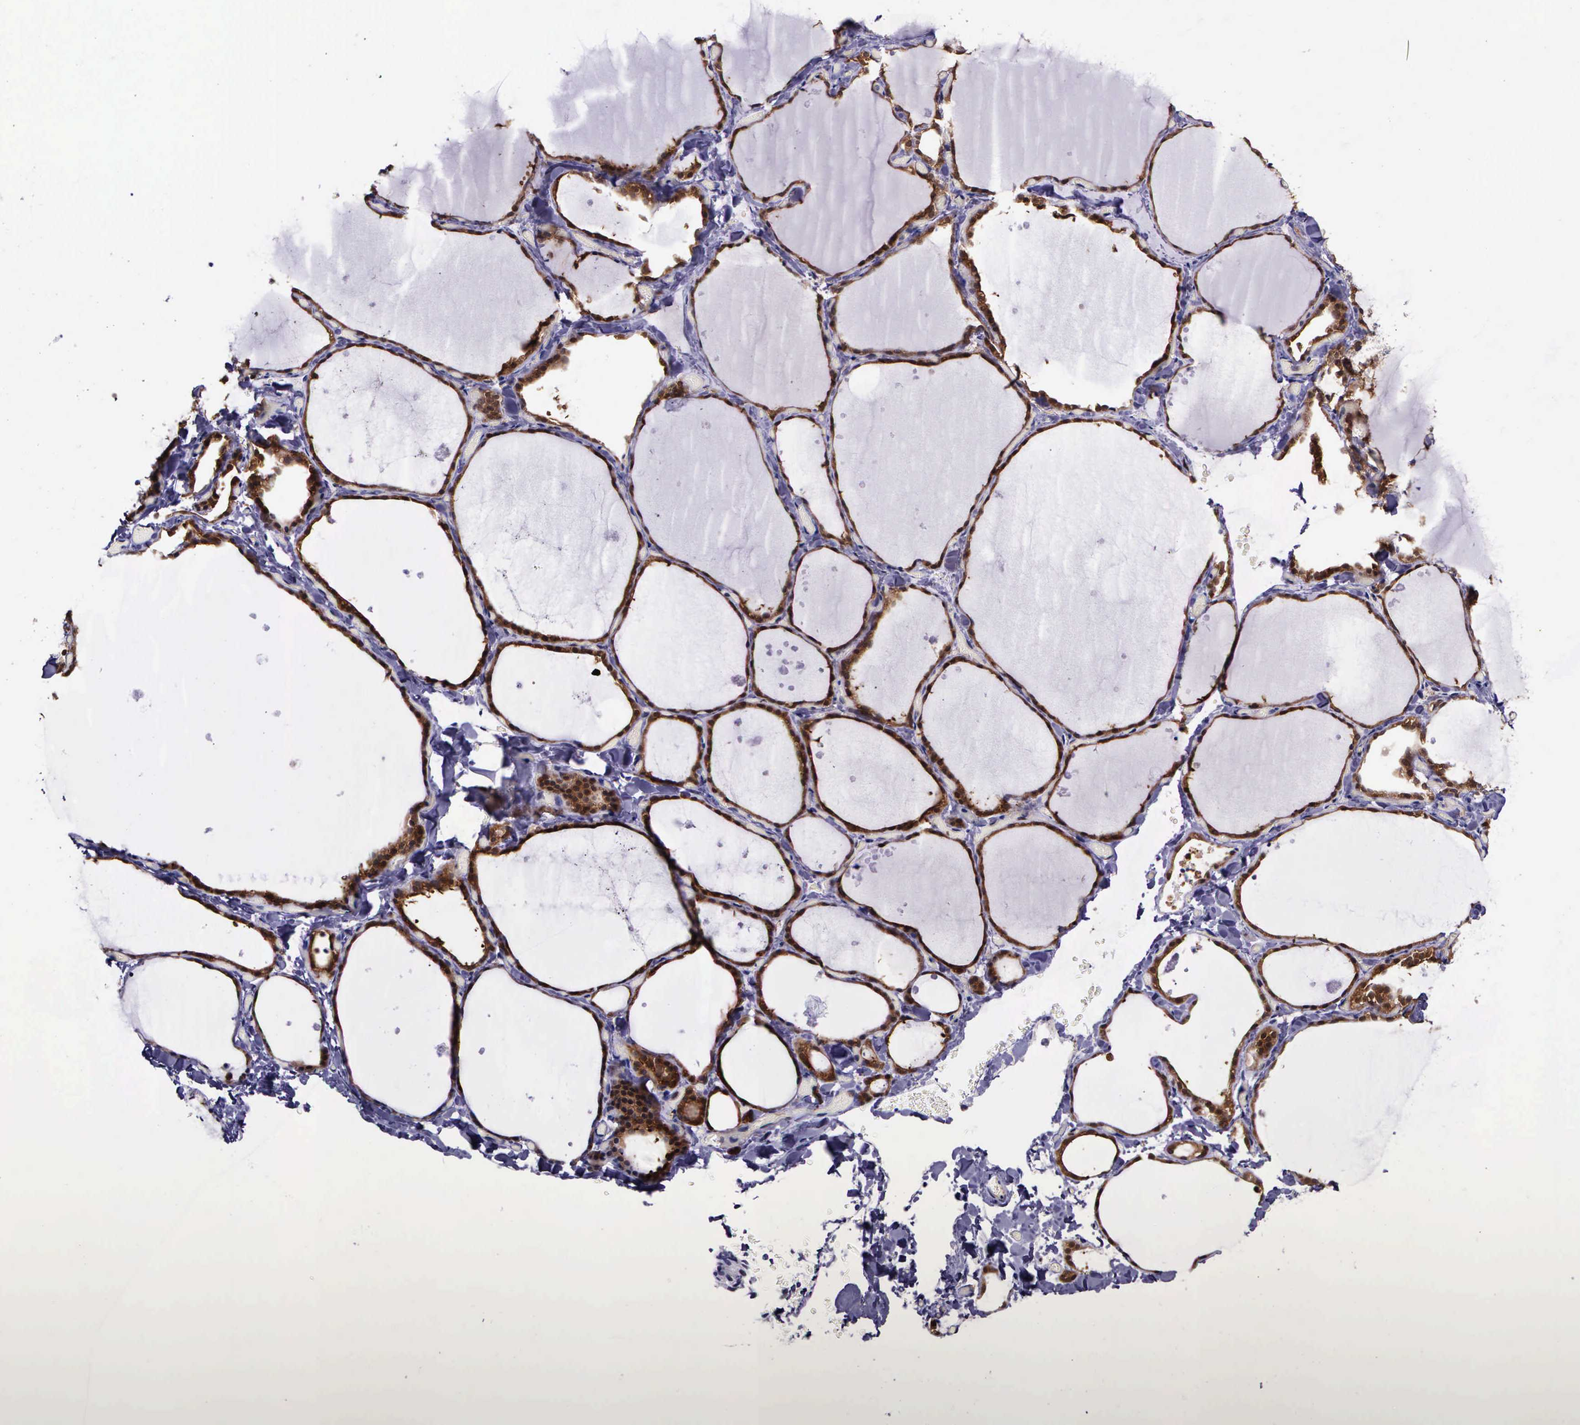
{"staining": {"intensity": "strong", "quantity": ">75%", "location": "cytoplasmic/membranous,nuclear"}, "tissue": "thyroid gland", "cell_type": "Glandular cells", "image_type": "normal", "snomed": [{"axis": "morphology", "description": "Normal tissue, NOS"}, {"axis": "topography", "description": "Thyroid gland"}], "caption": "A high-resolution image shows immunohistochemistry staining of benign thyroid gland, which shows strong cytoplasmic/membranous,nuclear expression in approximately >75% of glandular cells.", "gene": "GMPR2", "patient": {"sex": "male", "age": 34}}